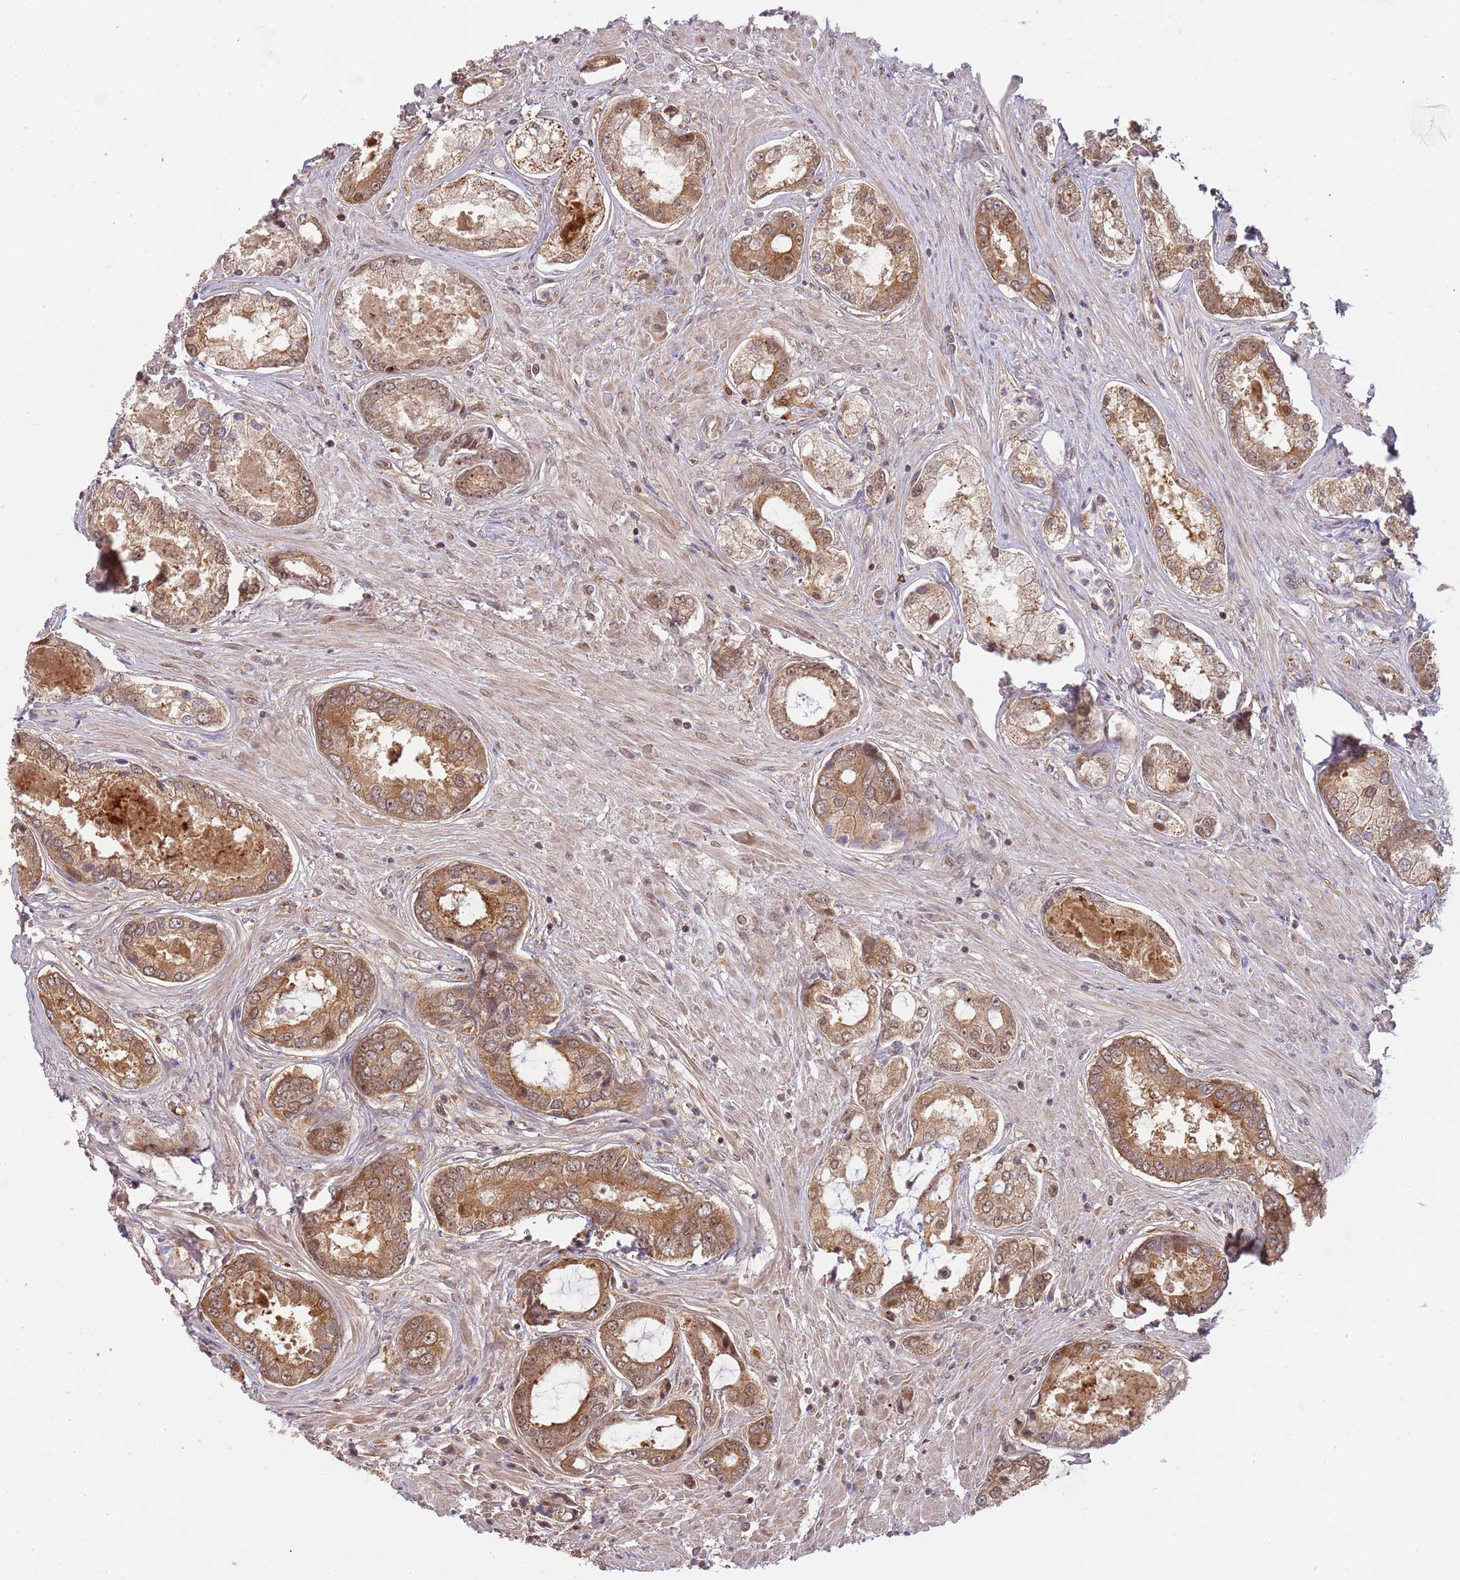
{"staining": {"intensity": "moderate", "quantity": ">75%", "location": "cytoplasmic/membranous"}, "tissue": "prostate cancer", "cell_type": "Tumor cells", "image_type": "cancer", "snomed": [{"axis": "morphology", "description": "Adenocarcinoma, Low grade"}, {"axis": "topography", "description": "Prostate"}], "caption": "A medium amount of moderate cytoplasmic/membranous expression is identified in approximately >75% of tumor cells in low-grade adenocarcinoma (prostate) tissue.", "gene": "PLSCR5", "patient": {"sex": "male", "age": 68}}